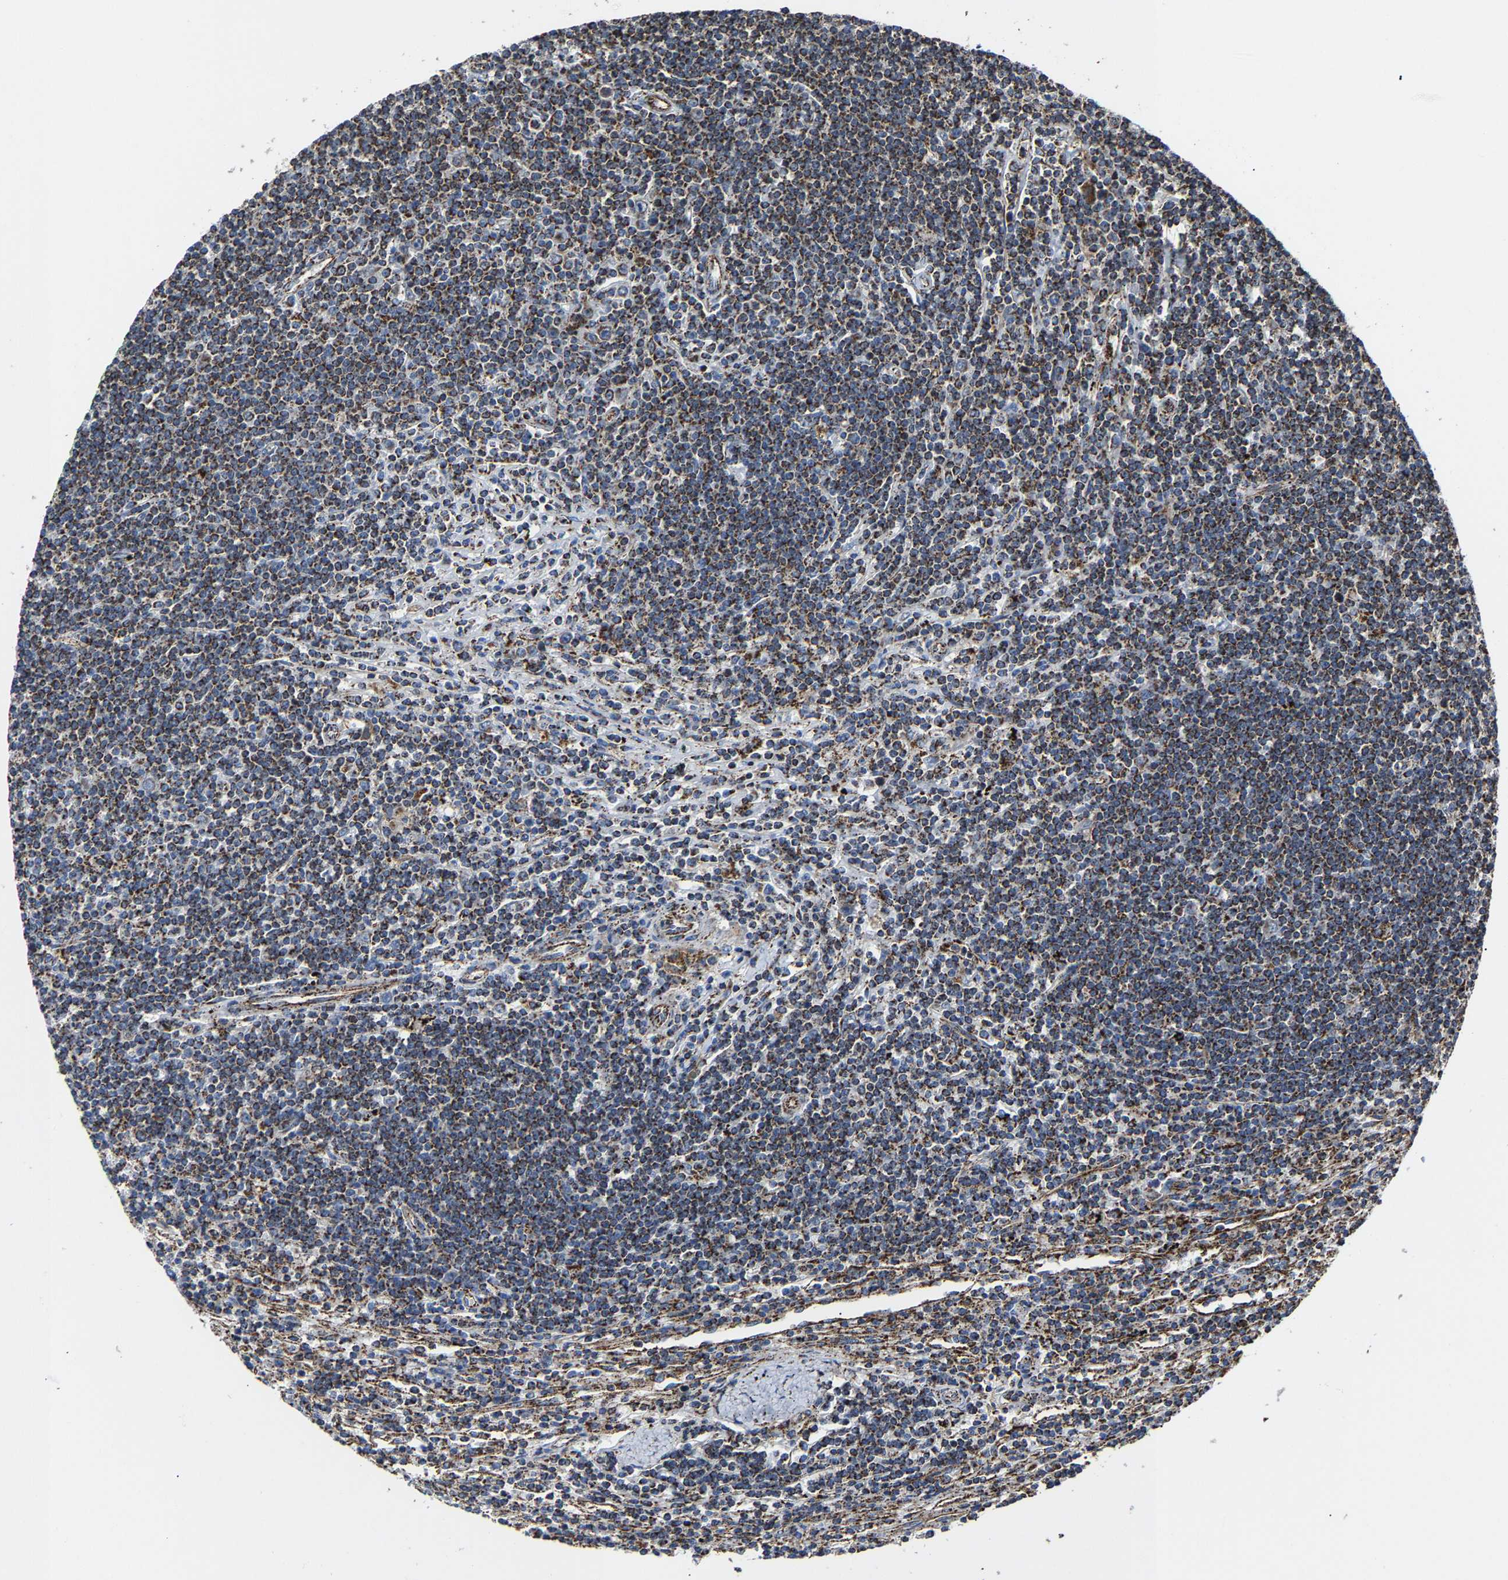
{"staining": {"intensity": "strong", "quantity": ">75%", "location": "cytoplasmic/membranous"}, "tissue": "lymphoma", "cell_type": "Tumor cells", "image_type": "cancer", "snomed": [{"axis": "morphology", "description": "Malignant lymphoma, non-Hodgkin's type, Low grade"}, {"axis": "topography", "description": "Spleen"}], "caption": "There is high levels of strong cytoplasmic/membranous staining in tumor cells of low-grade malignant lymphoma, non-Hodgkin's type, as demonstrated by immunohistochemical staining (brown color).", "gene": "NDUFV3", "patient": {"sex": "male", "age": 76}}